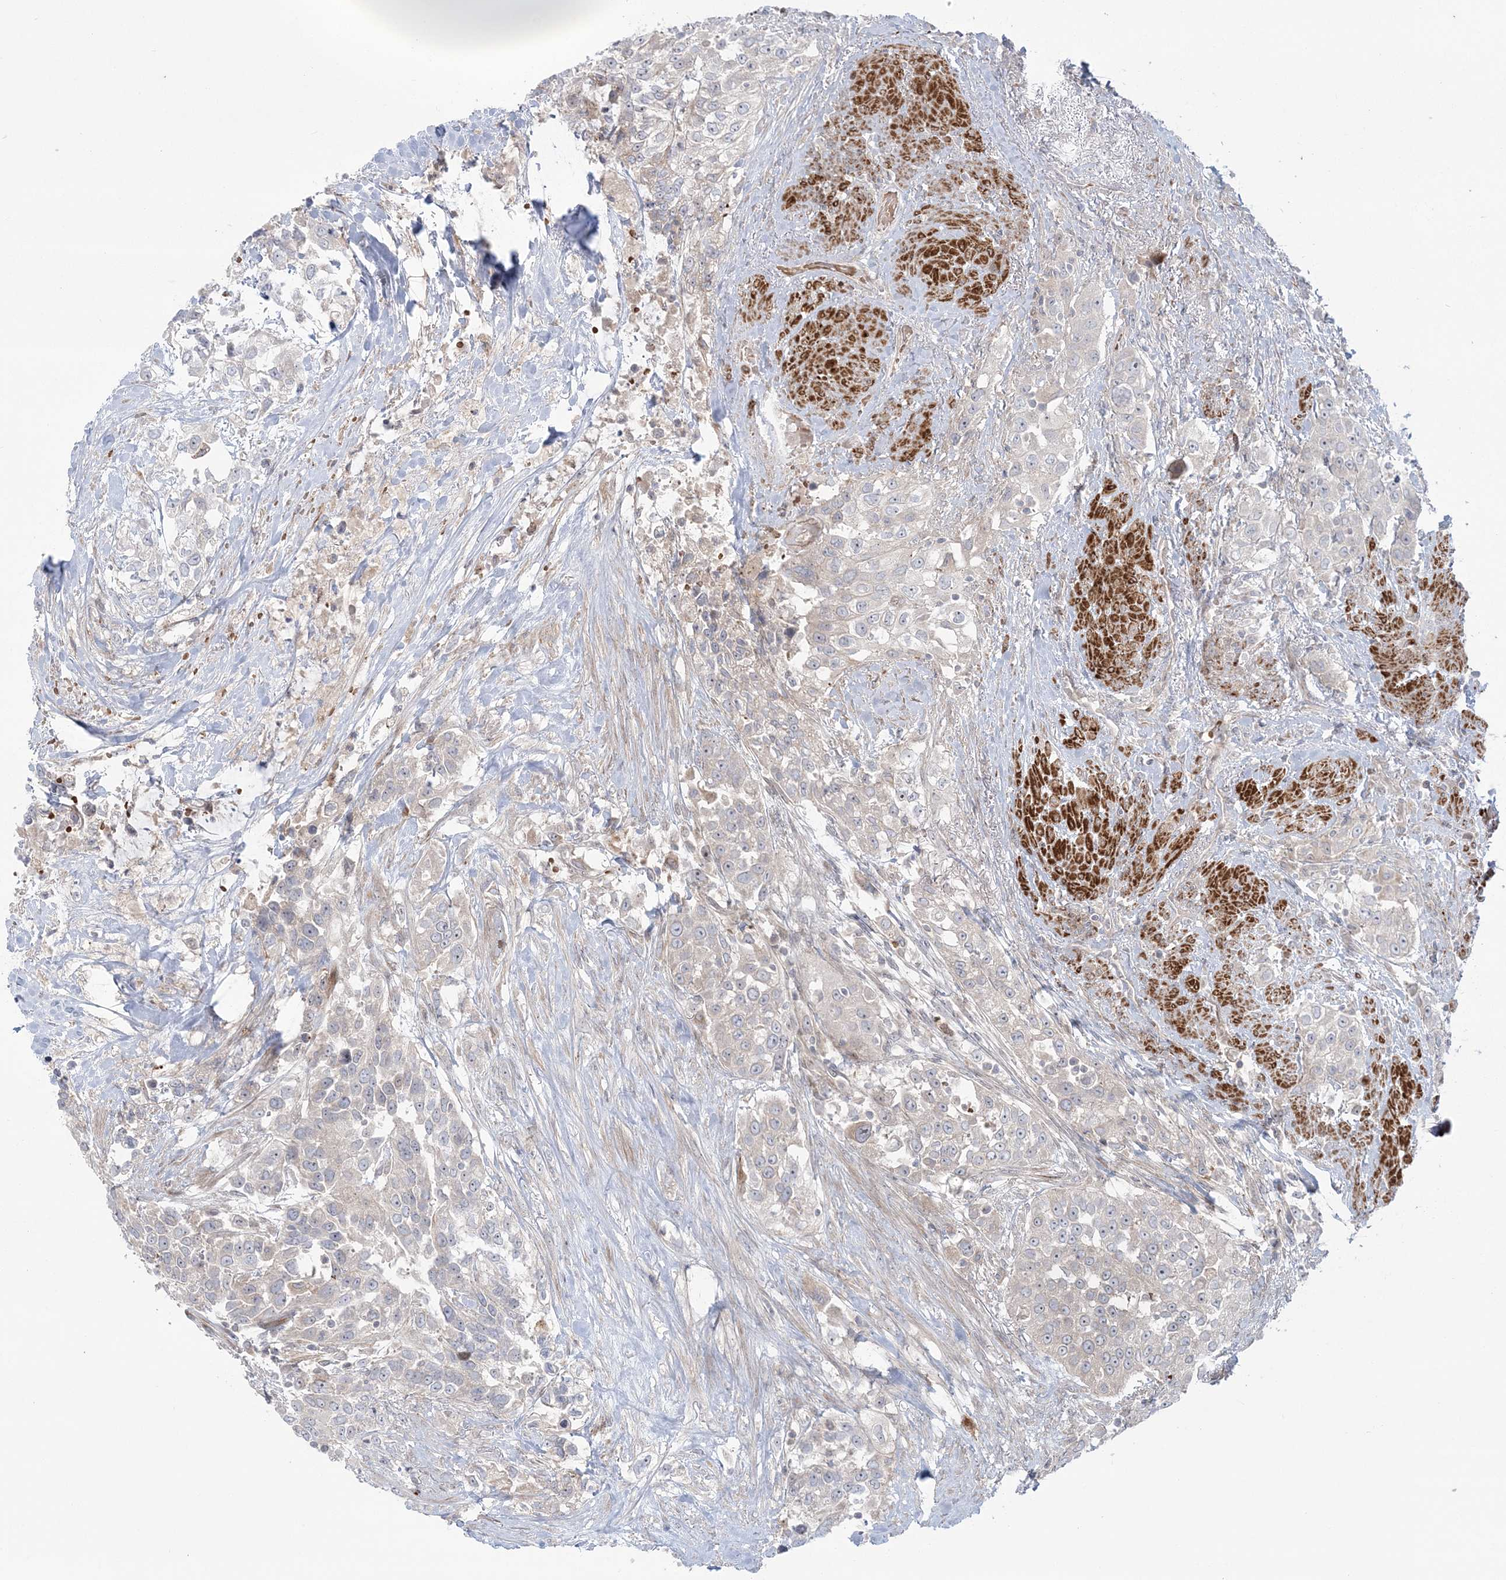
{"staining": {"intensity": "negative", "quantity": "none", "location": "none"}, "tissue": "urothelial cancer", "cell_type": "Tumor cells", "image_type": "cancer", "snomed": [{"axis": "morphology", "description": "Urothelial carcinoma, High grade"}, {"axis": "topography", "description": "Urinary bladder"}], "caption": "DAB (3,3'-diaminobenzidine) immunohistochemical staining of high-grade urothelial carcinoma demonstrates no significant staining in tumor cells.", "gene": "NUDT9", "patient": {"sex": "female", "age": 80}}